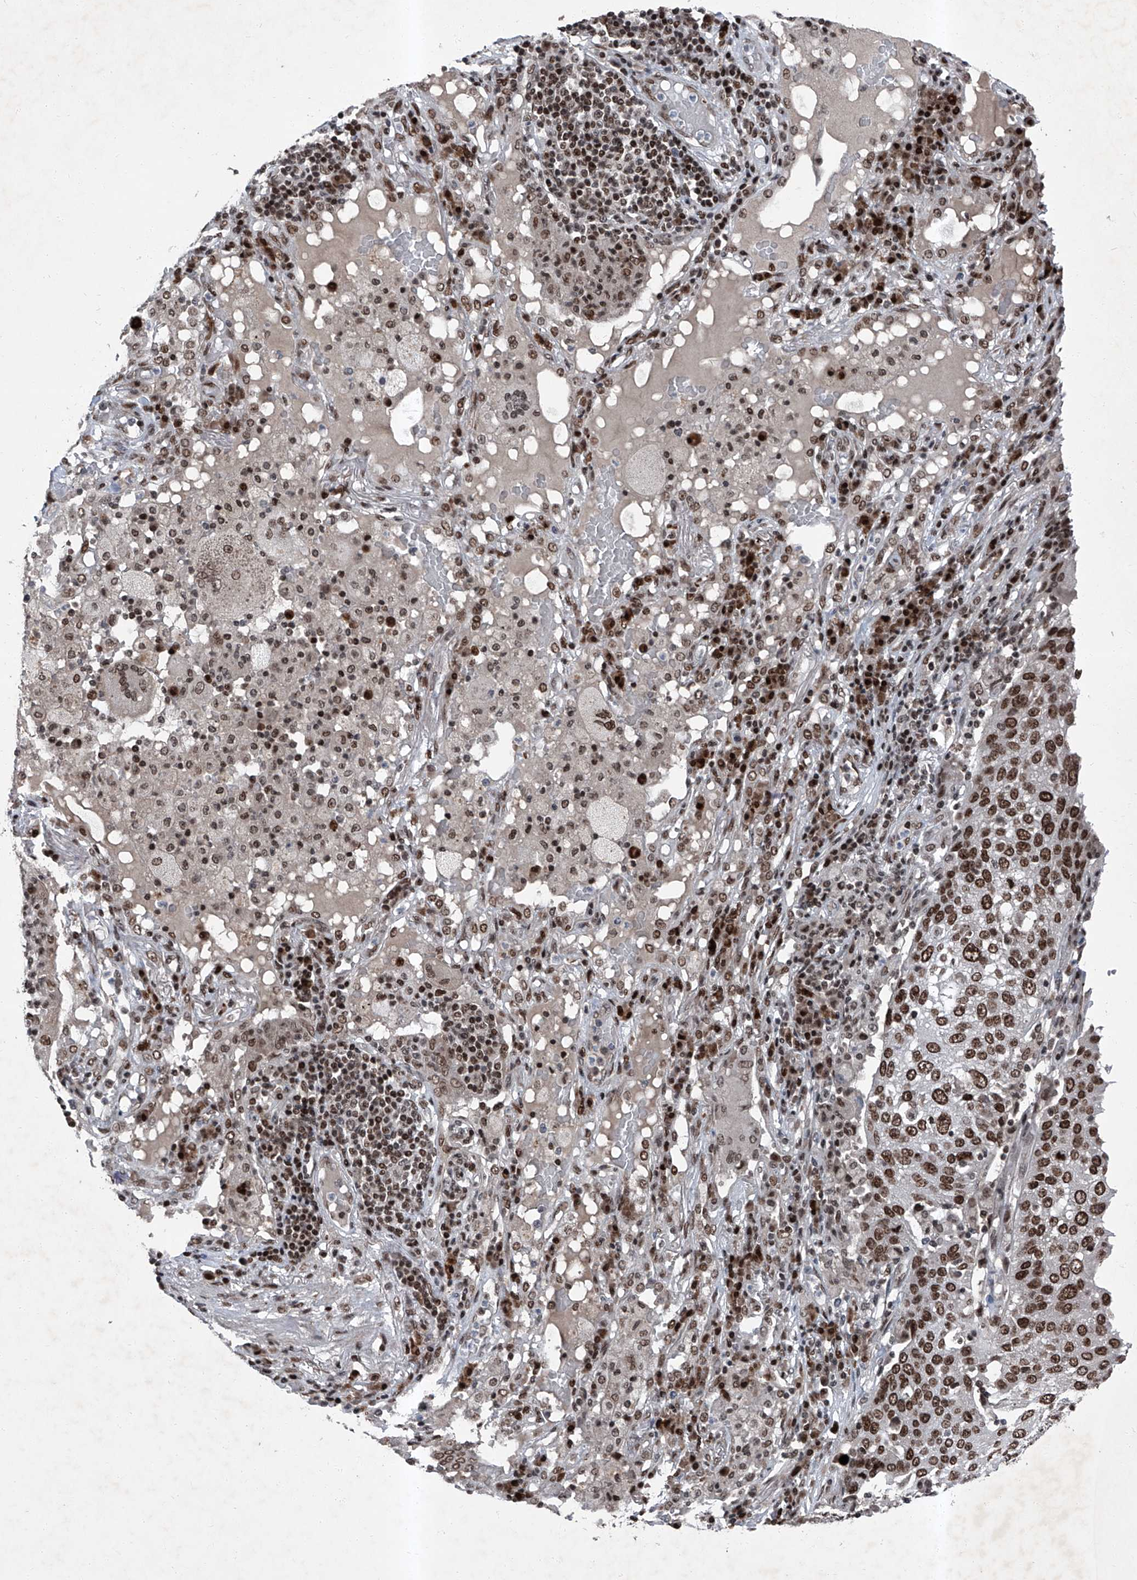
{"staining": {"intensity": "strong", "quantity": ">75%", "location": "nuclear"}, "tissue": "lung cancer", "cell_type": "Tumor cells", "image_type": "cancer", "snomed": [{"axis": "morphology", "description": "Squamous cell carcinoma, NOS"}, {"axis": "topography", "description": "Lung"}], "caption": "Lung cancer (squamous cell carcinoma) tissue reveals strong nuclear staining in about >75% of tumor cells The protein is shown in brown color, while the nuclei are stained blue.", "gene": "BMI1", "patient": {"sex": "male", "age": 65}}